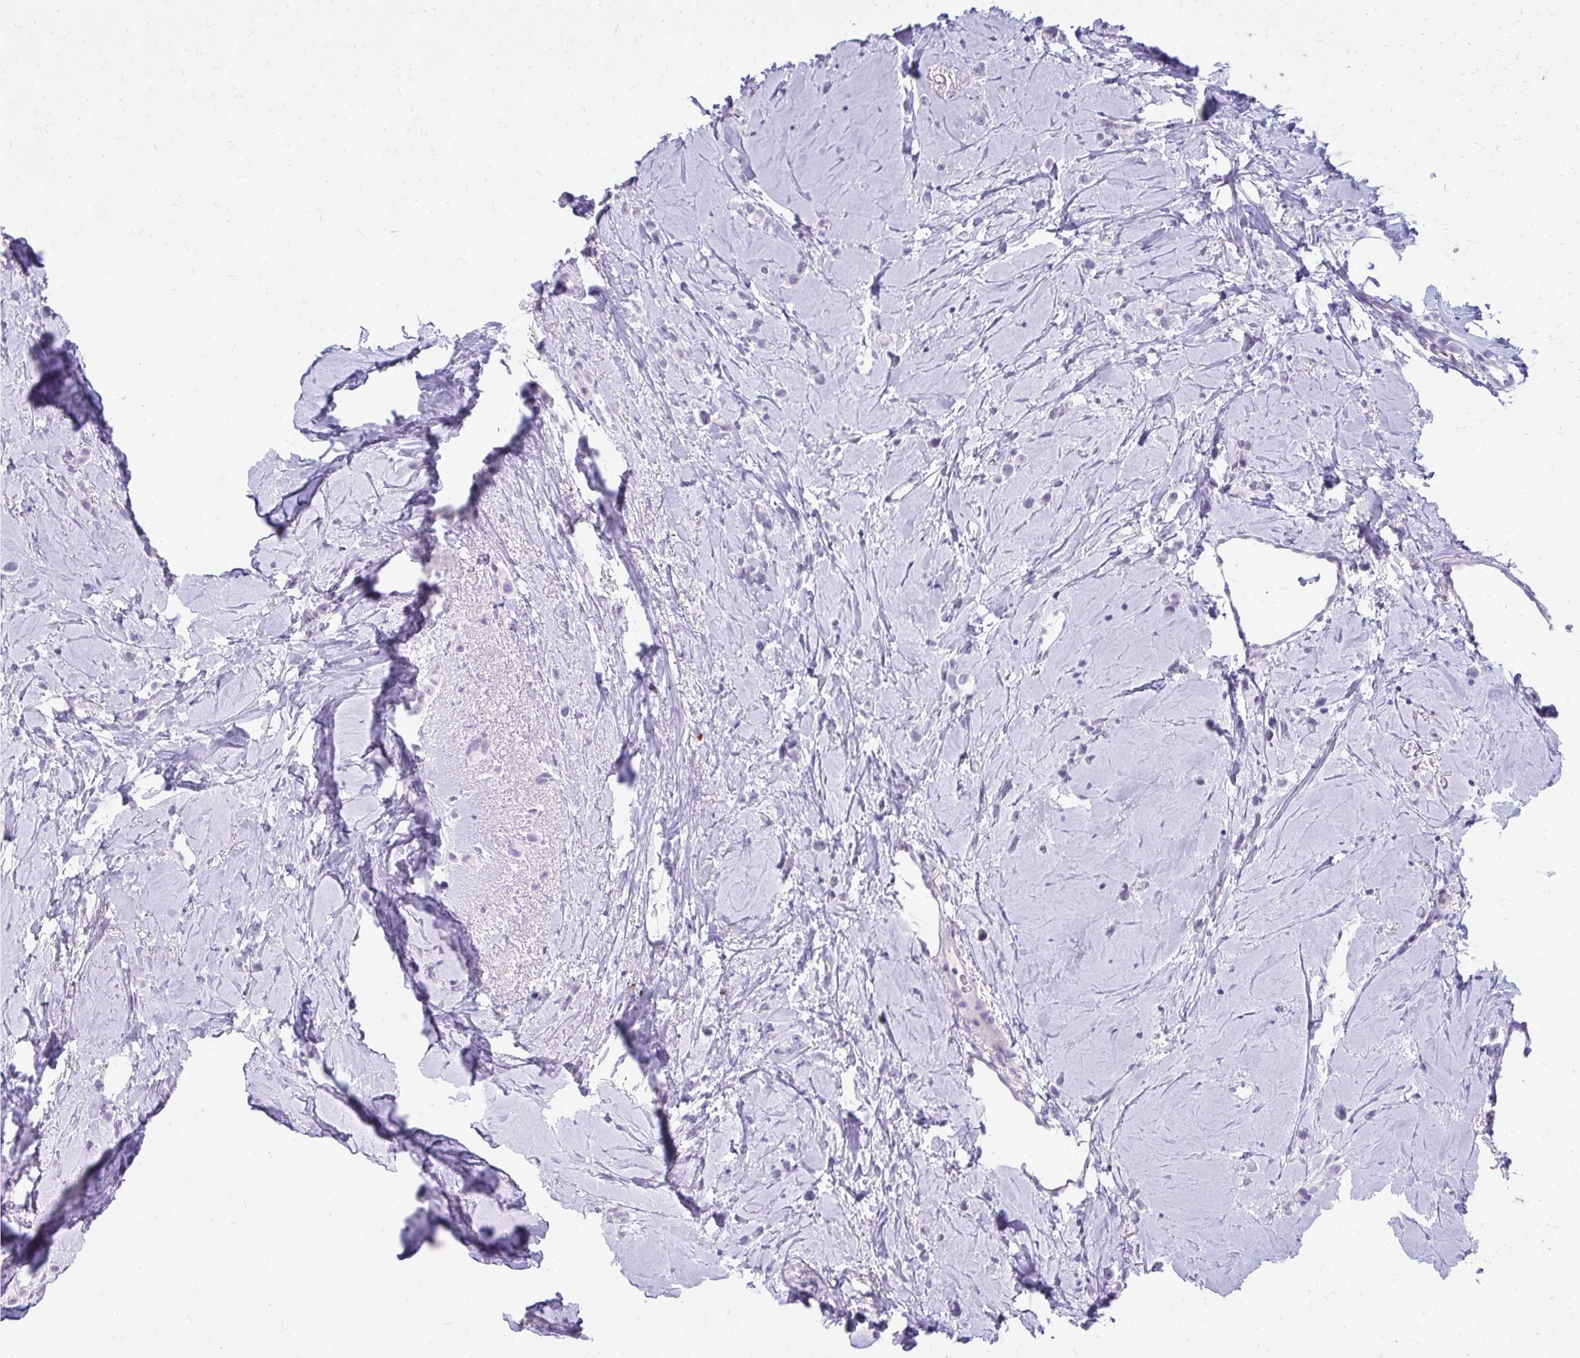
{"staining": {"intensity": "negative", "quantity": "none", "location": "none"}, "tissue": "breast cancer", "cell_type": "Tumor cells", "image_type": "cancer", "snomed": [{"axis": "morphology", "description": "Lobular carcinoma"}, {"axis": "topography", "description": "Breast"}], "caption": "Immunohistochemical staining of human breast cancer (lobular carcinoma) displays no significant expression in tumor cells.", "gene": "LCN15", "patient": {"sex": "female", "age": 66}}